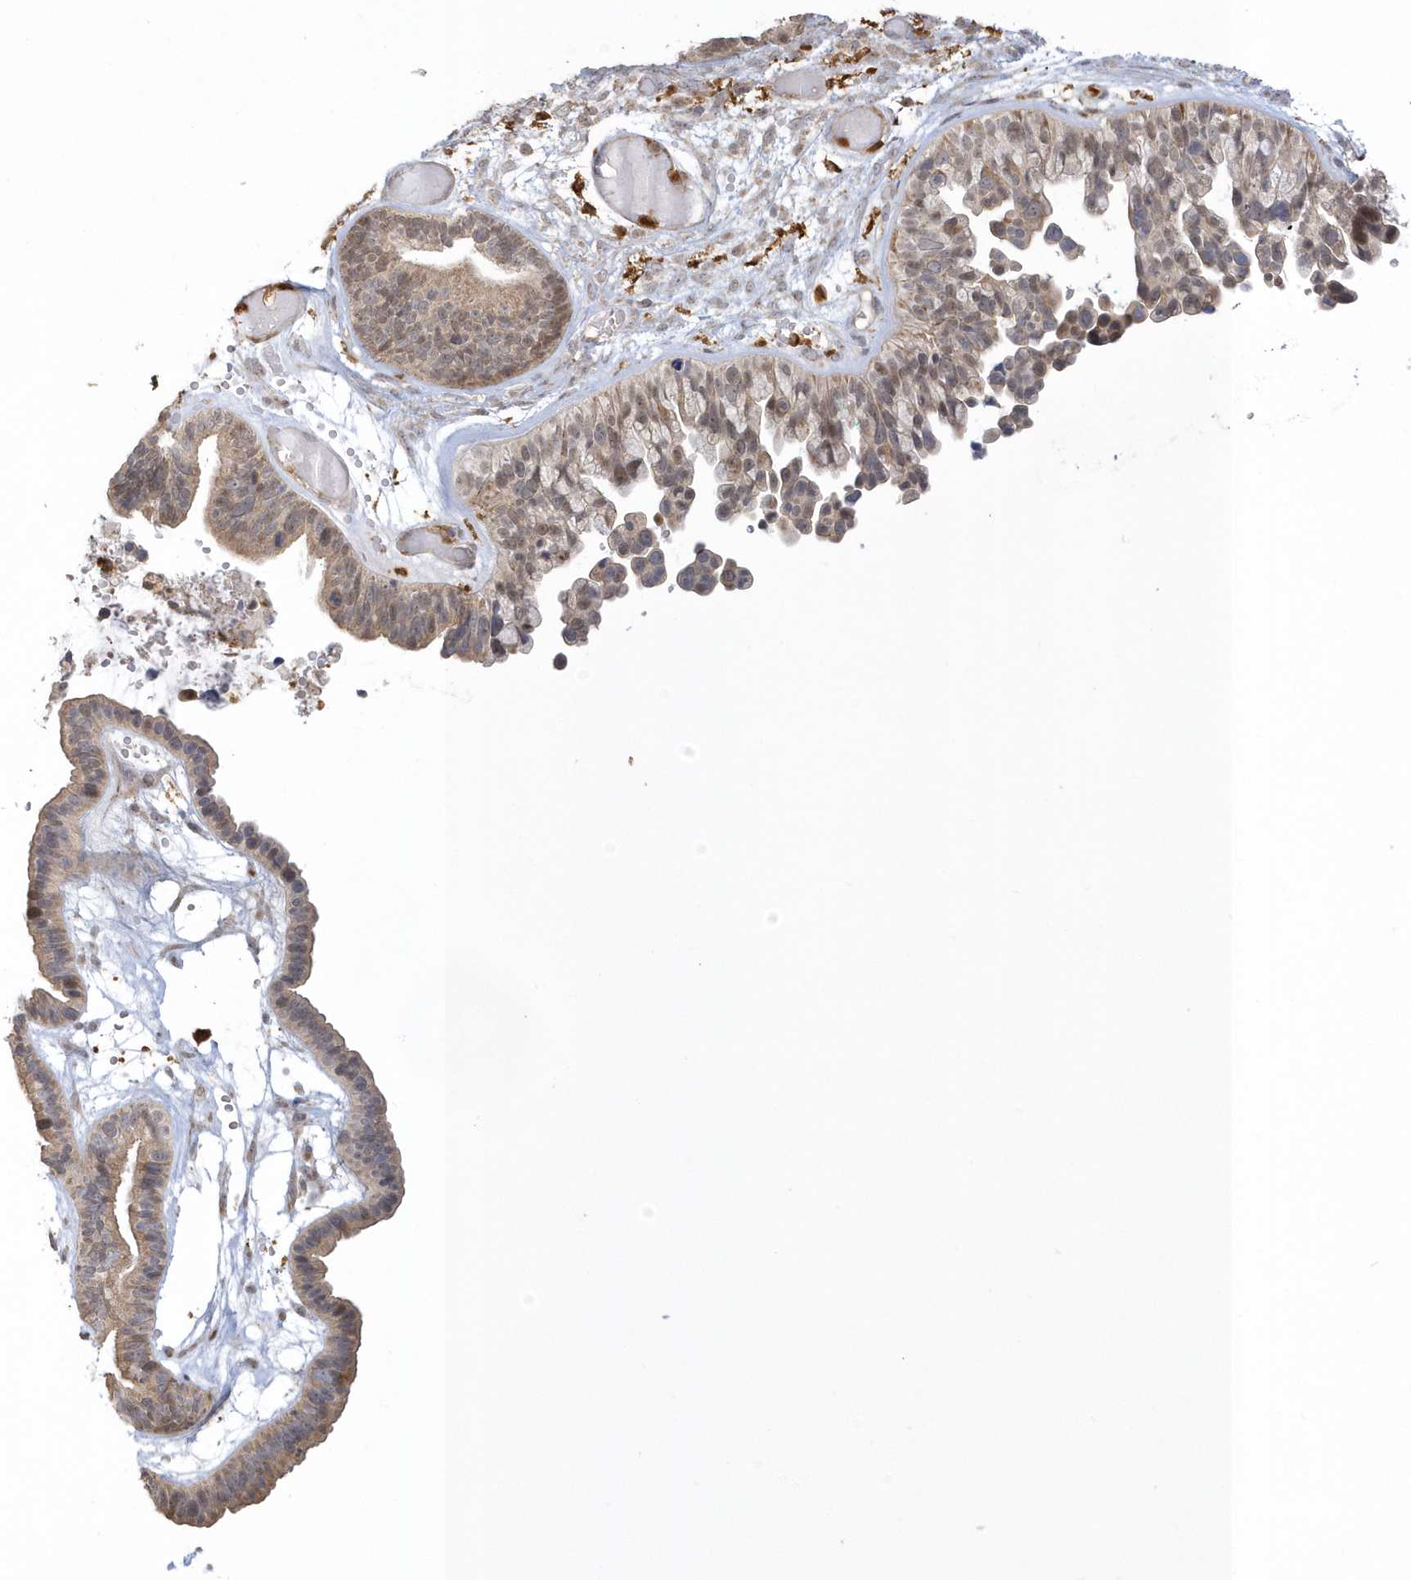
{"staining": {"intensity": "weak", "quantity": ">75%", "location": "cytoplasmic/membranous"}, "tissue": "ovarian cancer", "cell_type": "Tumor cells", "image_type": "cancer", "snomed": [{"axis": "morphology", "description": "Cystadenocarcinoma, serous, NOS"}, {"axis": "topography", "description": "Ovary"}], "caption": "DAB (3,3'-diaminobenzidine) immunohistochemical staining of human ovarian serous cystadenocarcinoma shows weak cytoplasmic/membranous protein expression in approximately >75% of tumor cells.", "gene": "NAF1", "patient": {"sex": "female", "age": 56}}